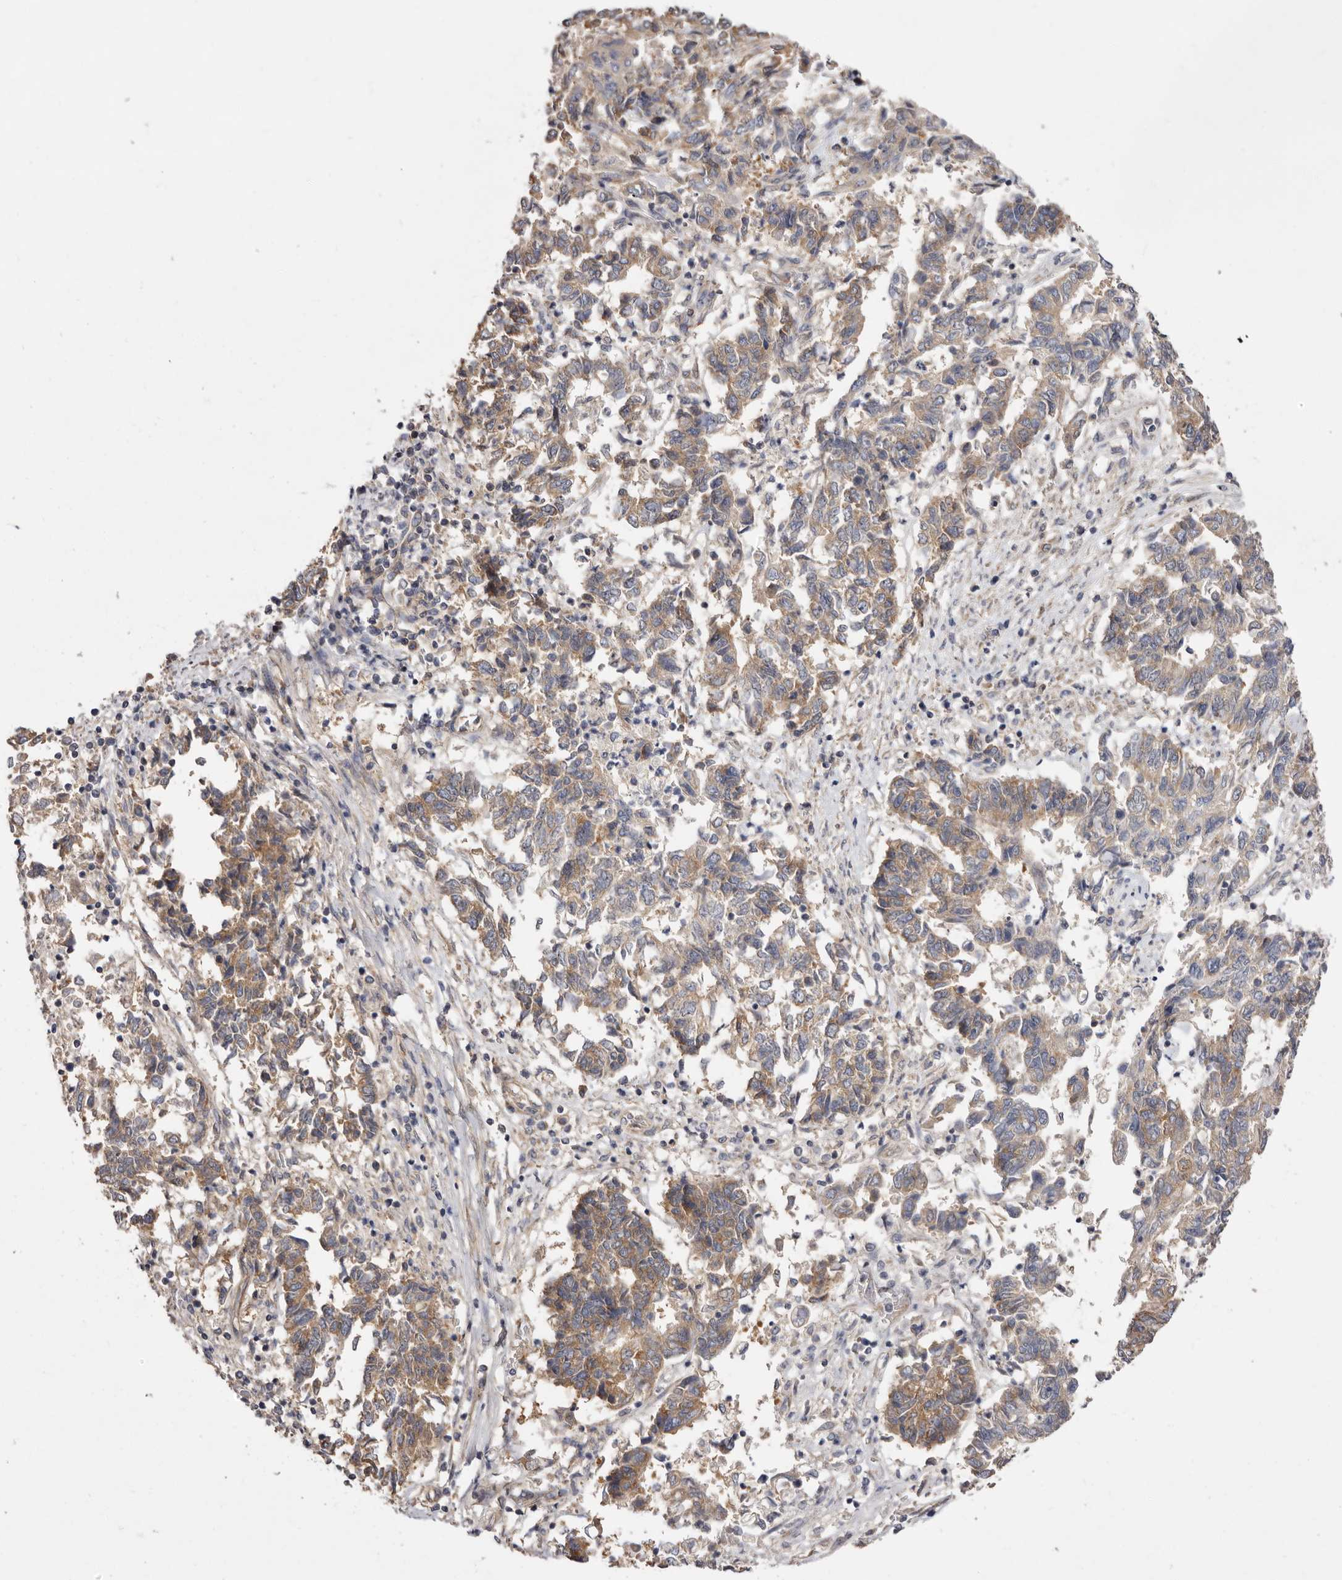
{"staining": {"intensity": "moderate", "quantity": ">75%", "location": "cytoplasmic/membranous"}, "tissue": "endometrial cancer", "cell_type": "Tumor cells", "image_type": "cancer", "snomed": [{"axis": "morphology", "description": "Adenocarcinoma, NOS"}, {"axis": "topography", "description": "Endometrium"}], "caption": "An immunohistochemistry (IHC) image of tumor tissue is shown. Protein staining in brown highlights moderate cytoplasmic/membranous positivity in endometrial adenocarcinoma within tumor cells.", "gene": "FAM167B", "patient": {"sex": "female", "age": 80}}